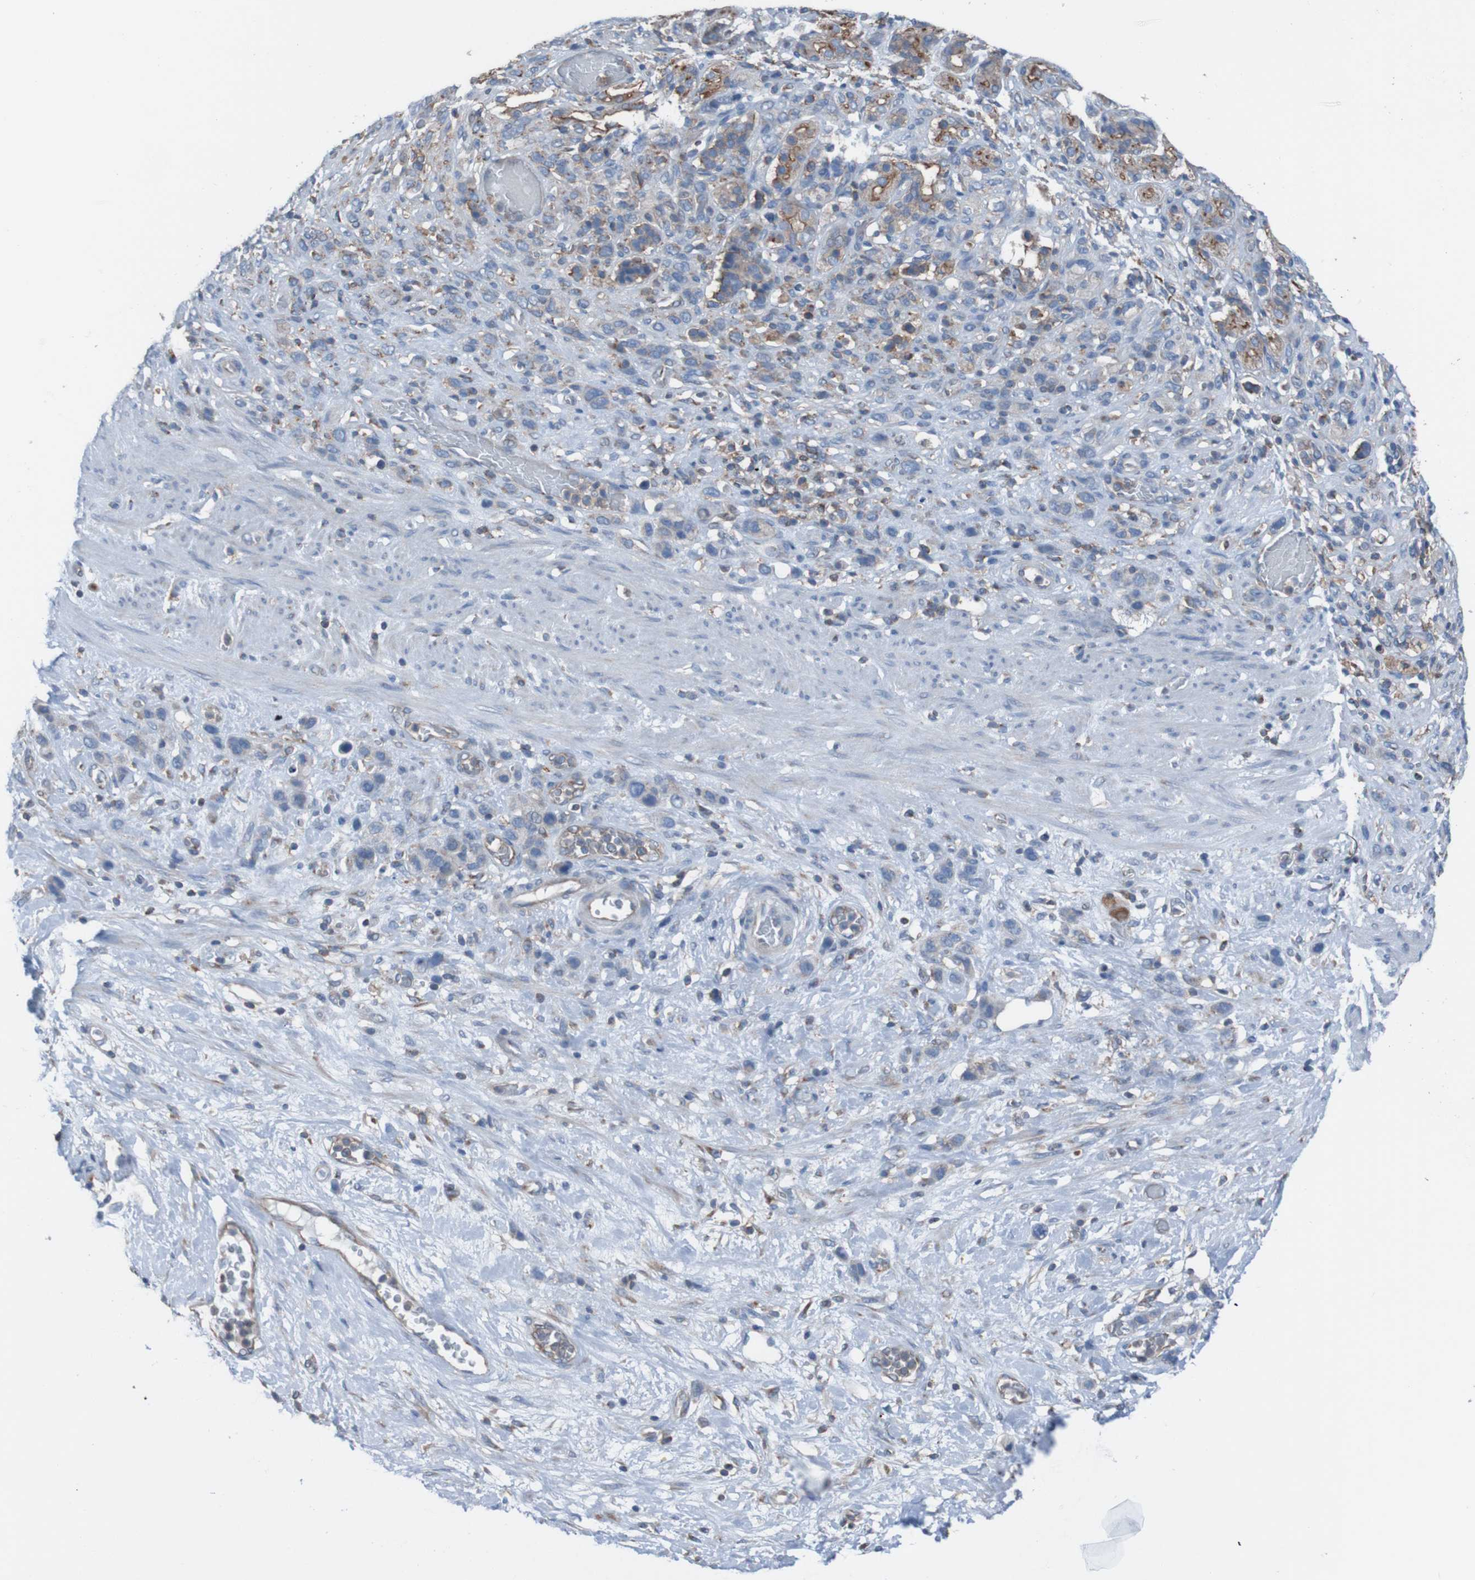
{"staining": {"intensity": "moderate", "quantity": "25%-75%", "location": "cytoplasmic/membranous"}, "tissue": "stomach cancer", "cell_type": "Tumor cells", "image_type": "cancer", "snomed": [{"axis": "morphology", "description": "Adenocarcinoma, NOS"}, {"axis": "morphology", "description": "Adenocarcinoma, High grade"}, {"axis": "topography", "description": "Stomach, upper"}, {"axis": "topography", "description": "Stomach, lower"}], "caption": "This image reveals immunohistochemistry staining of human stomach high-grade adenocarcinoma, with medium moderate cytoplasmic/membranous staining in about 25%-75% of tumor cells.", "gene": "MINAR1", "patient": {"sex": "female", "age": 65}}